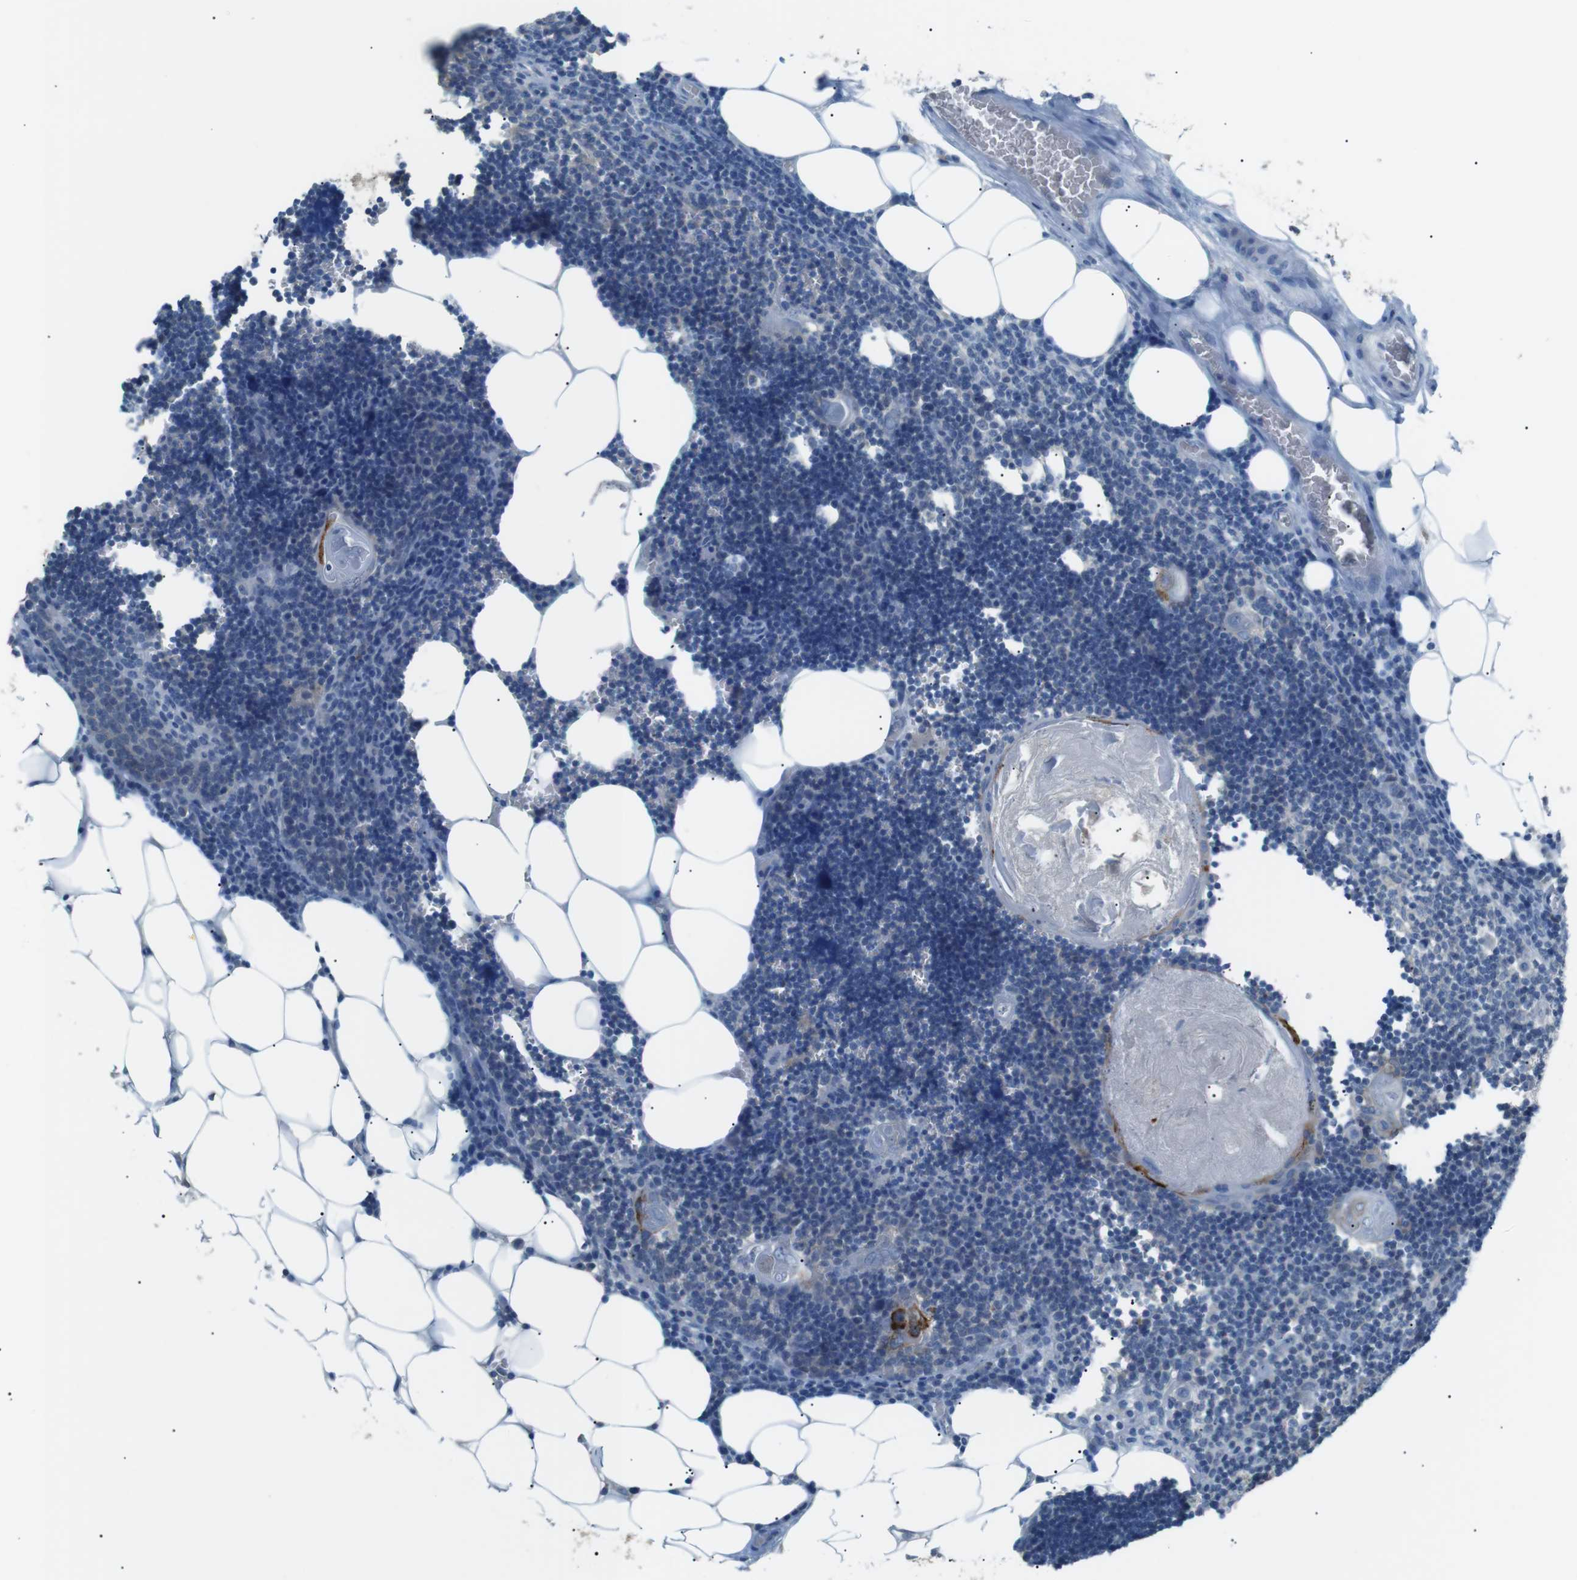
{"staining": {"intensity": "negative", "quantity": "none", "location": "none"}, "tissue": "lymph node", "cell_type": "Germinal center cells", "image_type": "normal", "snomed": [{"axis": "morphology", "description": "Normal tissue, NOS"}, {"axis": "topography", "description": "Lymph node"}], "caption": "Germinal center cells show no significant expression in benign lymph node.", "gene": "CDH26", "patient": {"sex": "male", "age": 33}}